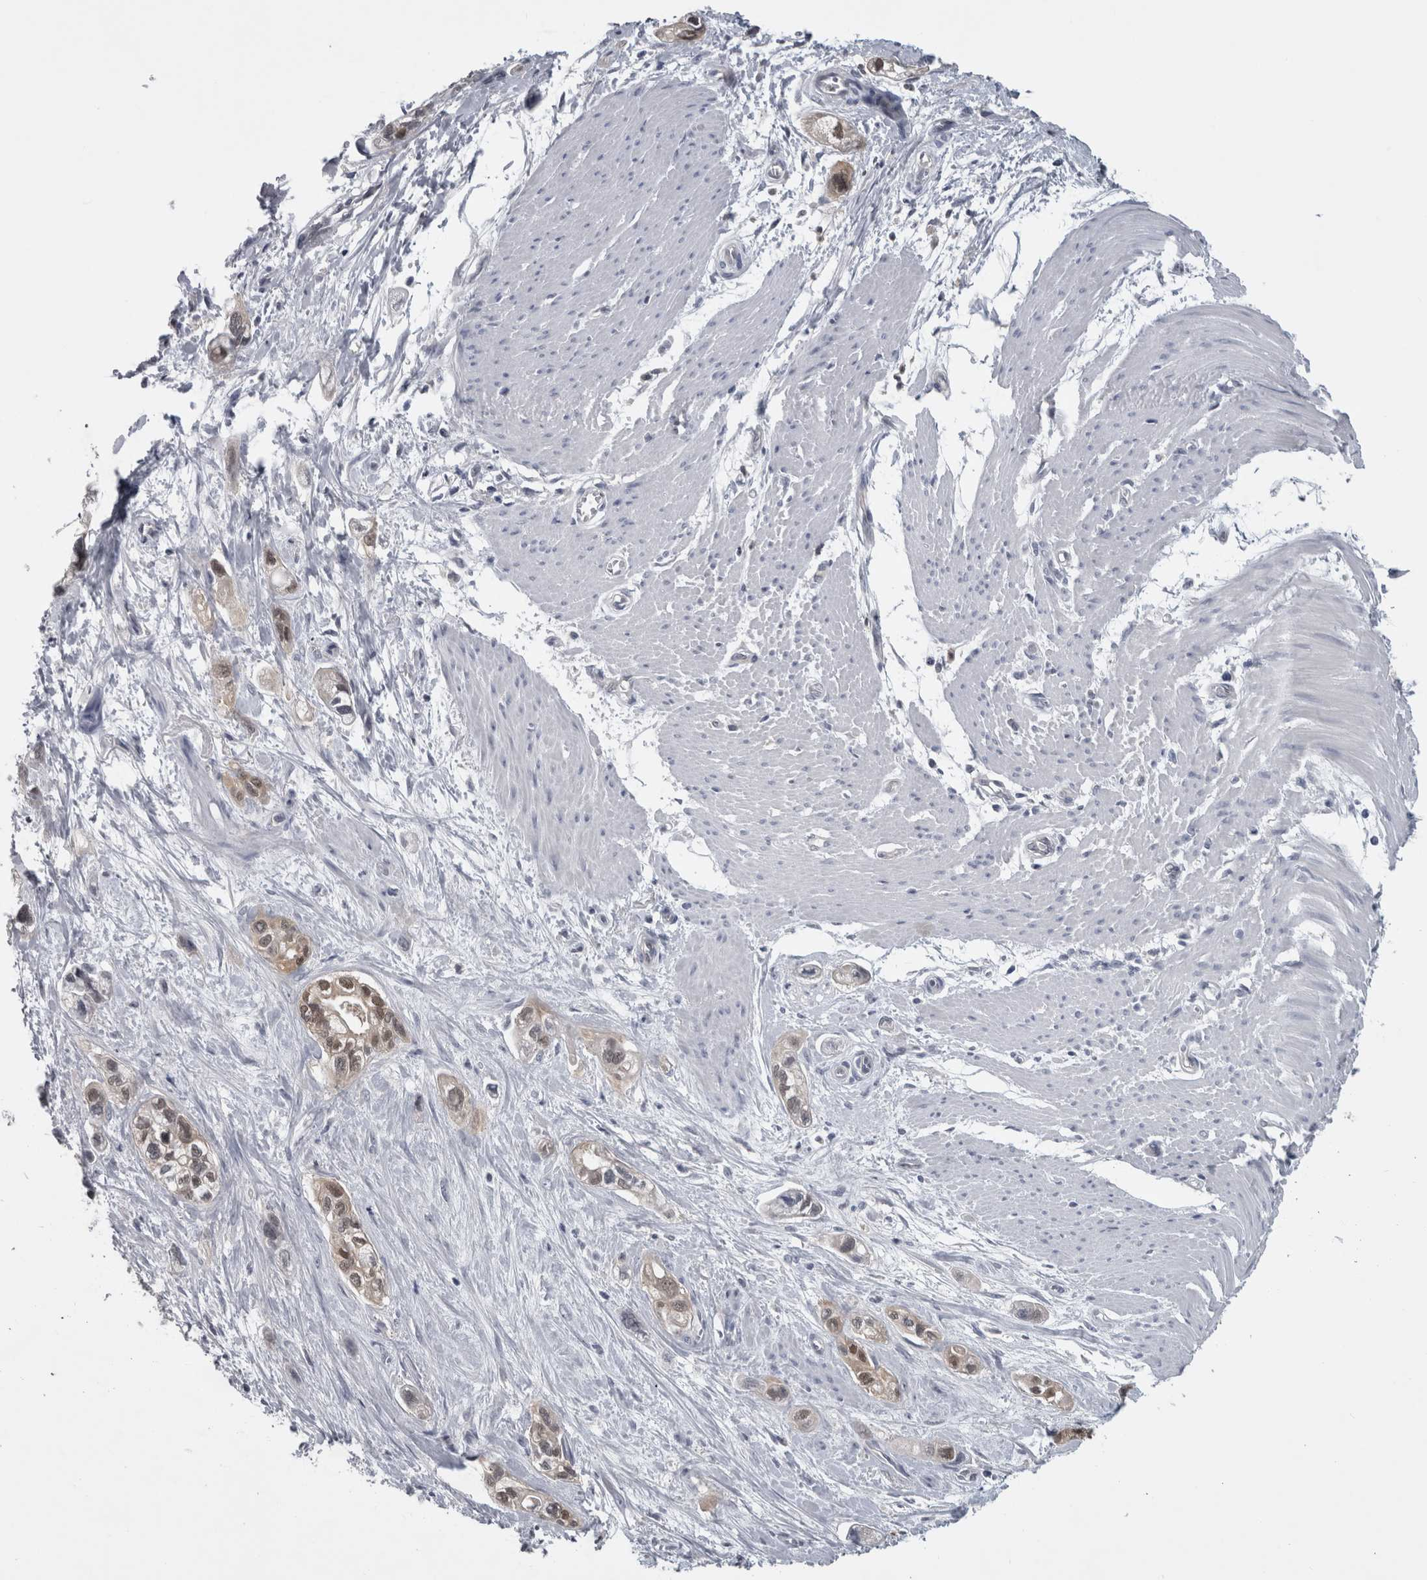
{"staining": {"intensity": "moderate", "quantity": ">75%", "location": "cytoplasmic/membranous,nuclear"}, "tissue": "pancreatic cancer", "cell_type": "Tumor cells", "image_type": "cancer", "snomed": [{"axis": "morphology", "description": "Adenocarcinoma, NOS"}, {"axis": "topography", "description": "Pancreas"}], "caption": "There is medium levels of moderate cytoplasmic/membranous and nuclear expression in tumor cells of pancreatic adenocarcinoma, as demonstrated by immunohistochemical staining (brown color).", "gene": "NAPRT", "patient": {"sex": "male", "age": 74}}